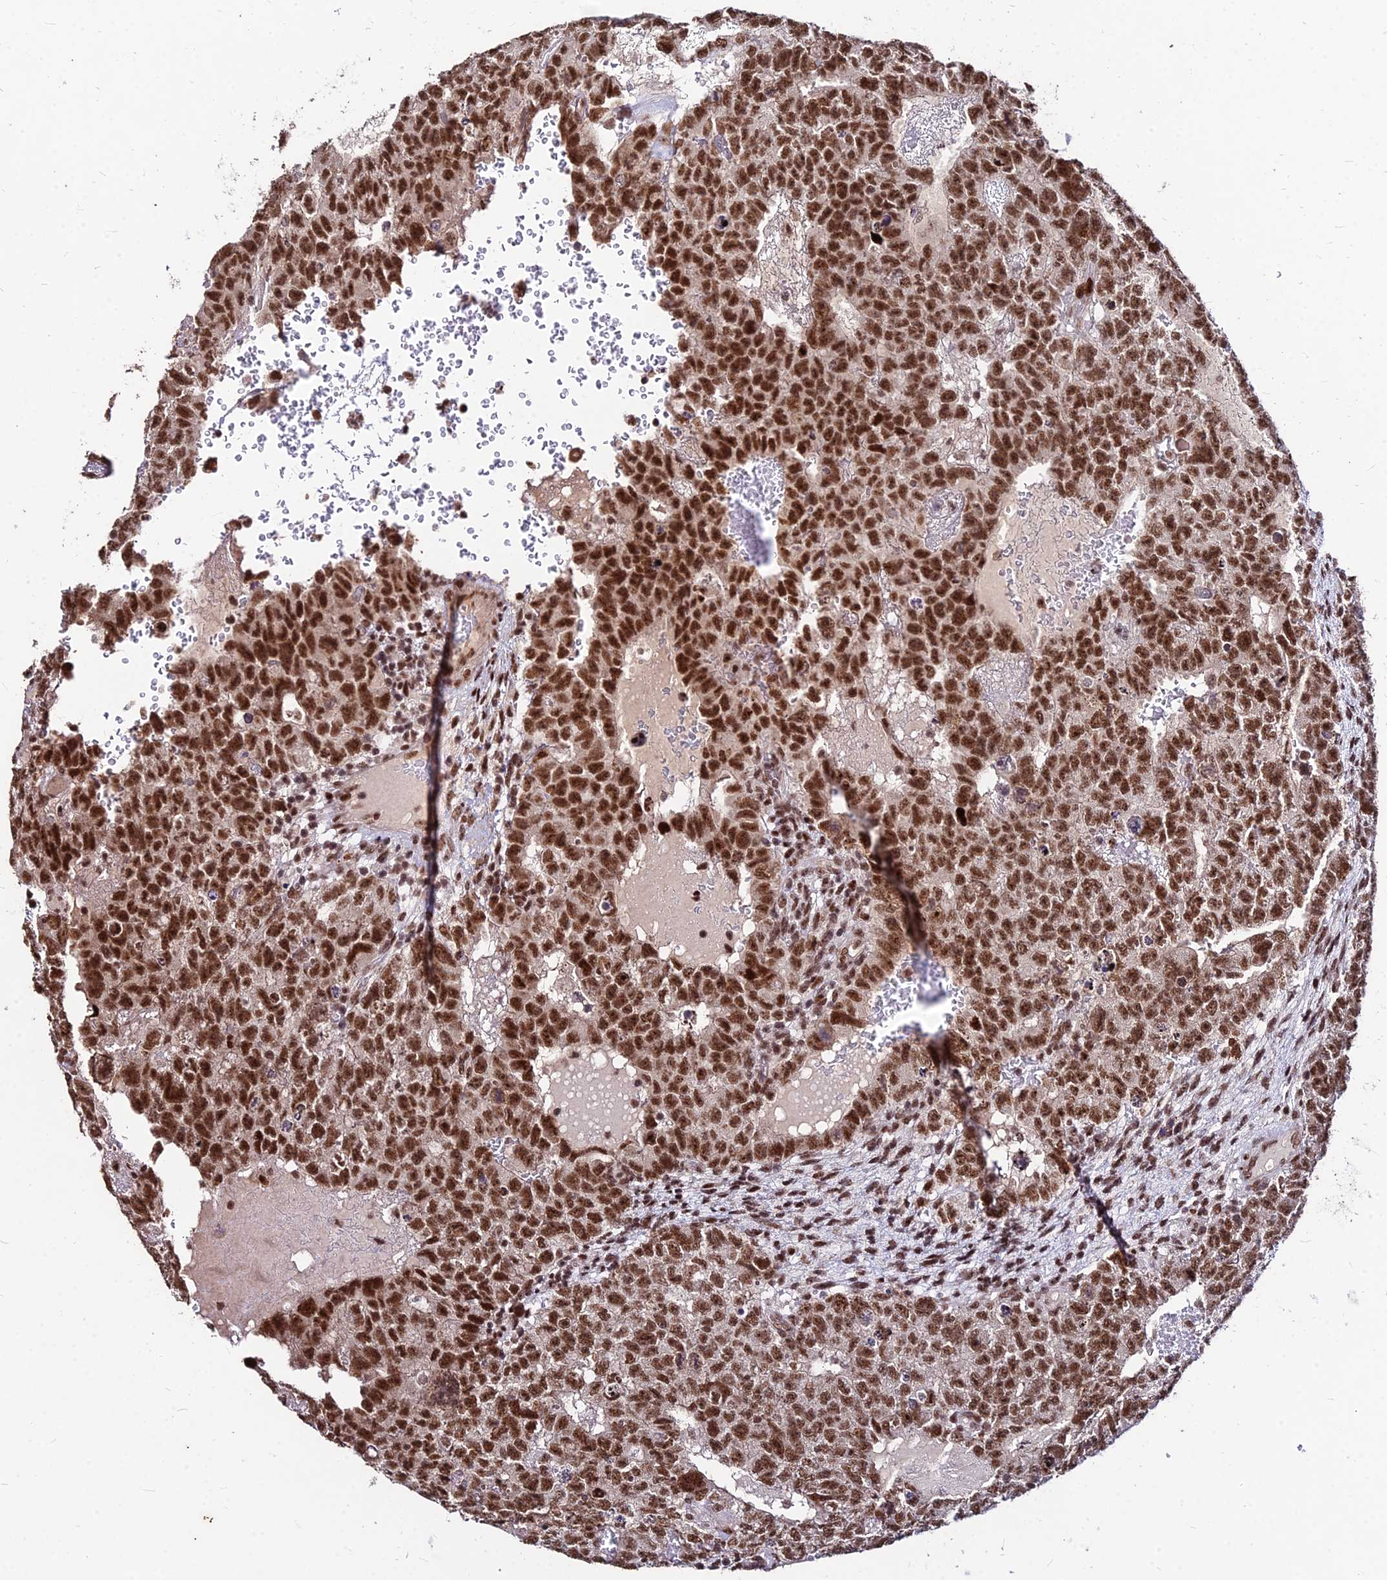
{"staining": {"intensity": "strong", "quantity": ">75%", "location": "nuclear"}, "tissue": "testis cancer", "cell_type": "Tumor cells", "image_type": "cancer", "snomed": [{"axis": "morphology", "description": "Carcinoma, Embryonal, NOS"}, {"axis": "topography", "description": "Testis"}], "caption": "Strong nuclear staining is seen in approximately >75% of tumor cells in testis cancer.", "gene": "ZBED4", "patient": {"sex": "male", "age": 26}}